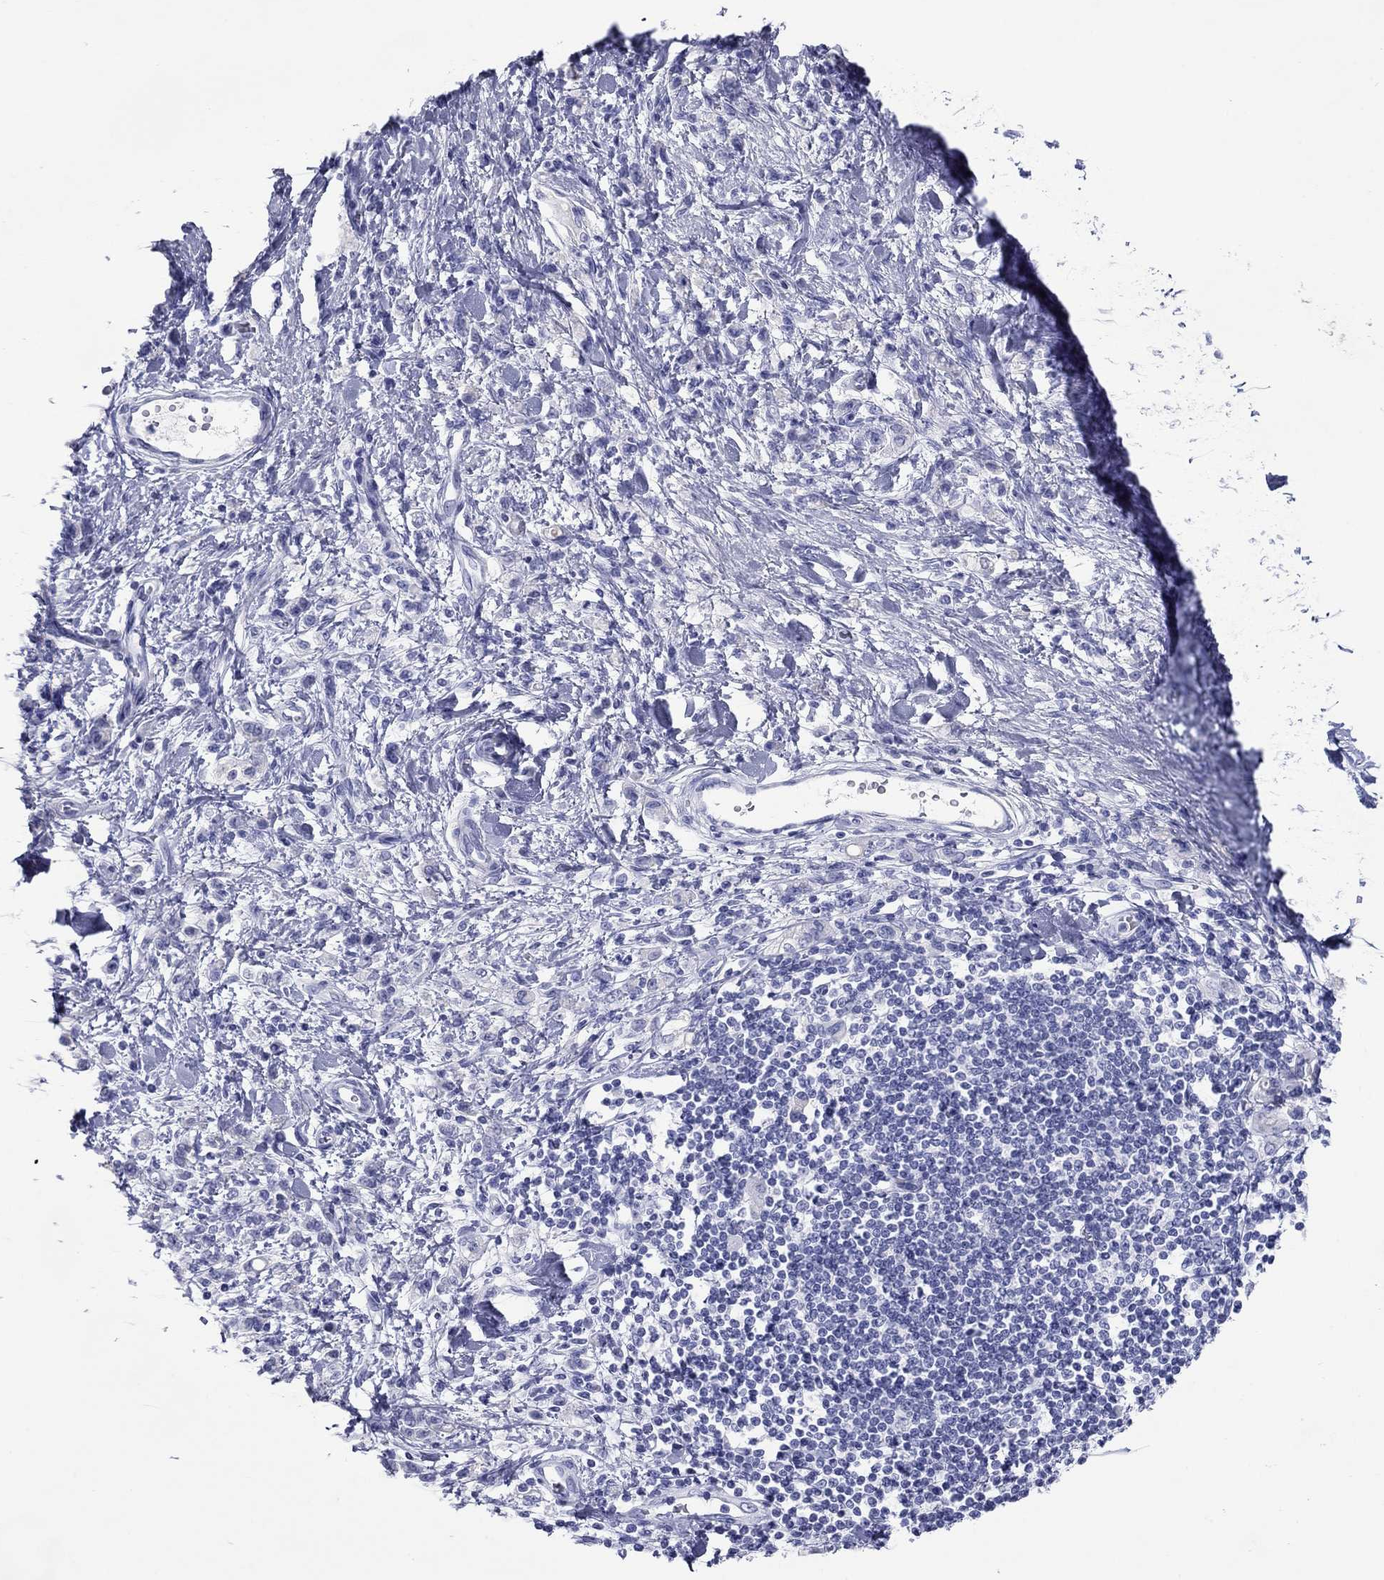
{"staining": {"intensity": "negative", "quantity": "none", "location": "none"}, "tissue": "stomach cancer", "cell_type": "Tumor cells", "image_type": "cancer", "snomed": [{"axis": "morphology", "description": "Adenocarcinoma, NOS"}, {"axis": "topography", "description": "Stomach"}], "caption": "DAB immunohistochemical staining of stomach cancer exhibits no significant positivity in tumor cells.", "gene": "ATP4A", "patient": {"sex": "male", "age": 77}}